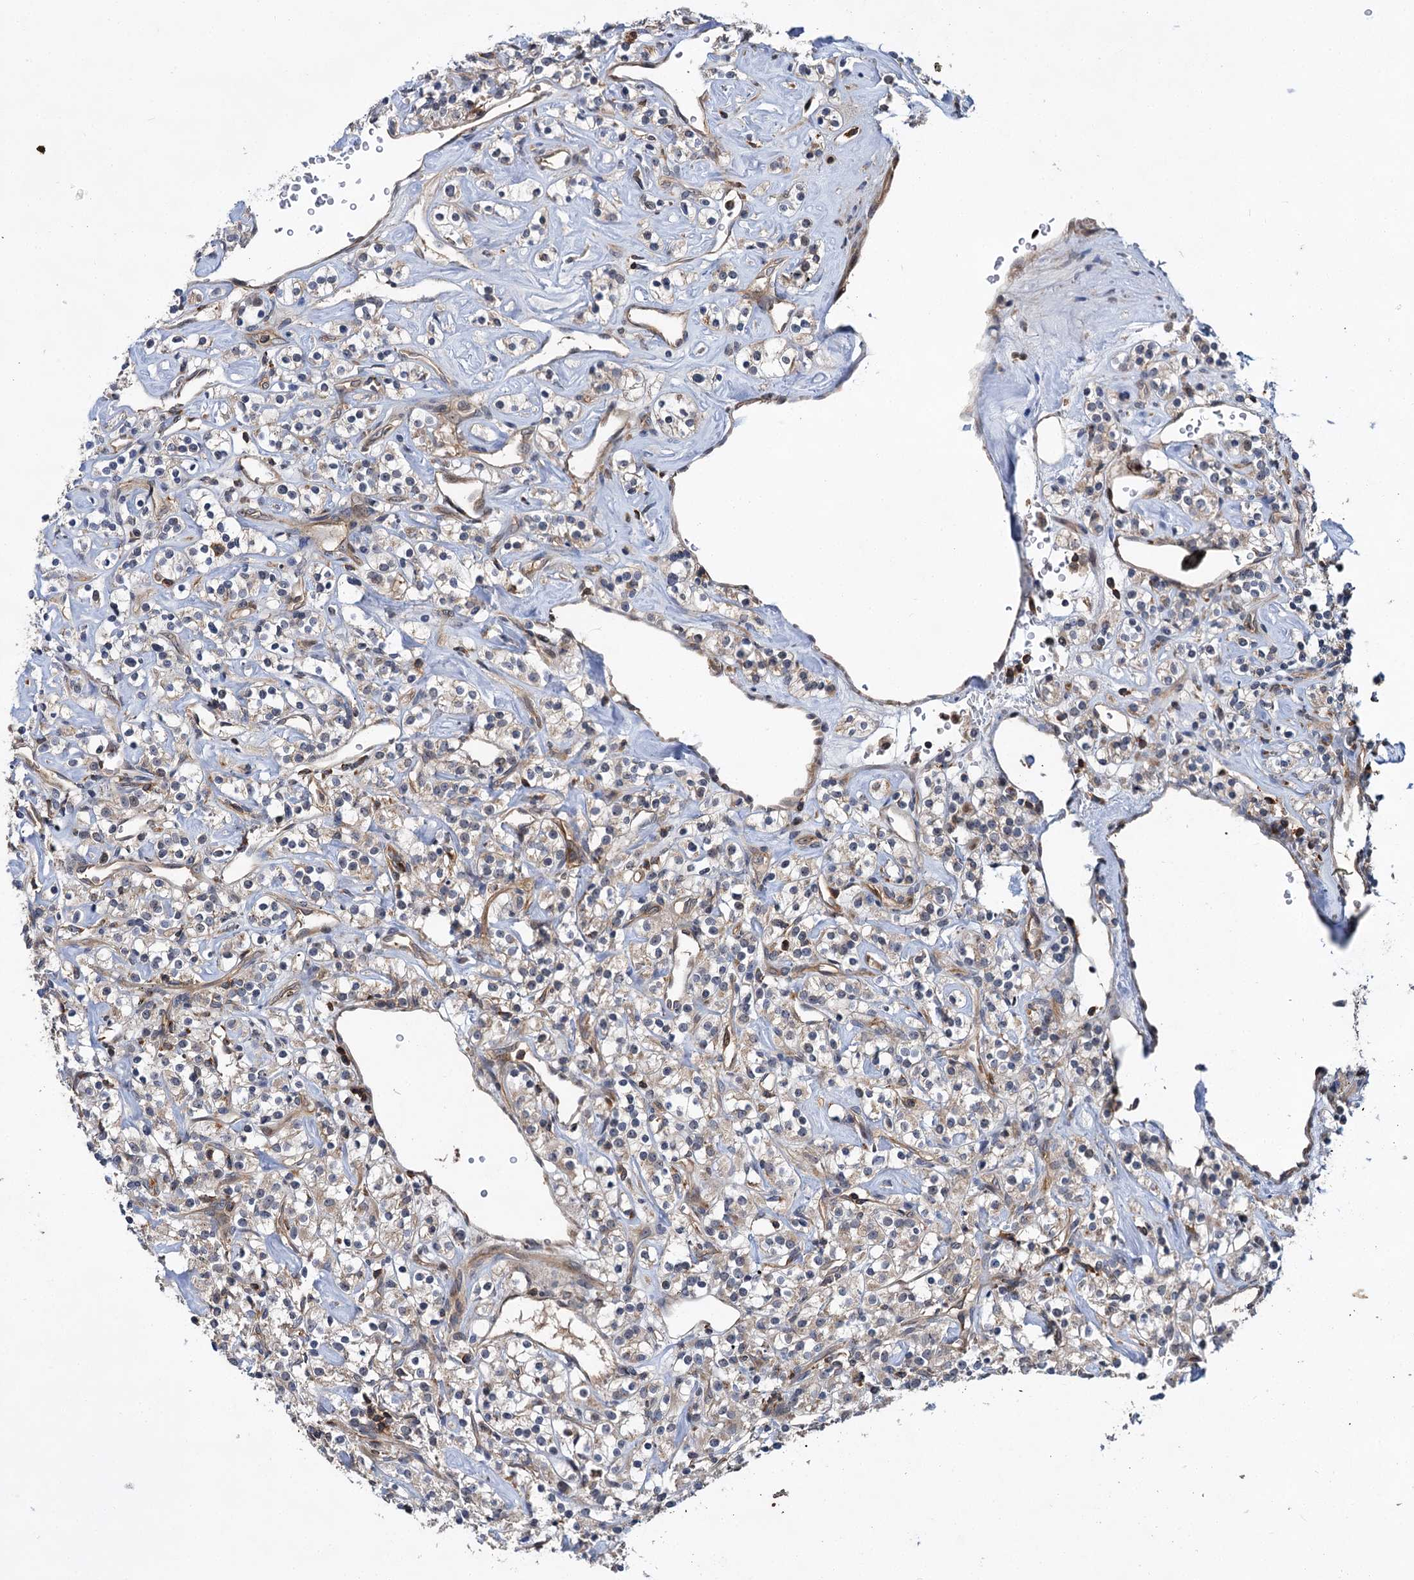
{"staining": {"intensity": "negative", "quantity": "none", "location": "none"}, "tissue": "renal cancer", "cell_type": "Tumor cells", "image_type": "cancer", "snomed": [{"axis": "morphology", "description": "Adenocarcinoma, NOS"}, {"axis": "topography", "description": "Kidney"}], "caption": "This is an immunohistochemistry (IHC) photomicrograph of human renal cancer. There is no expression in tumor cells.", "gene": "ABLIM1", "patient": {"sex": "male", "age": 77}}